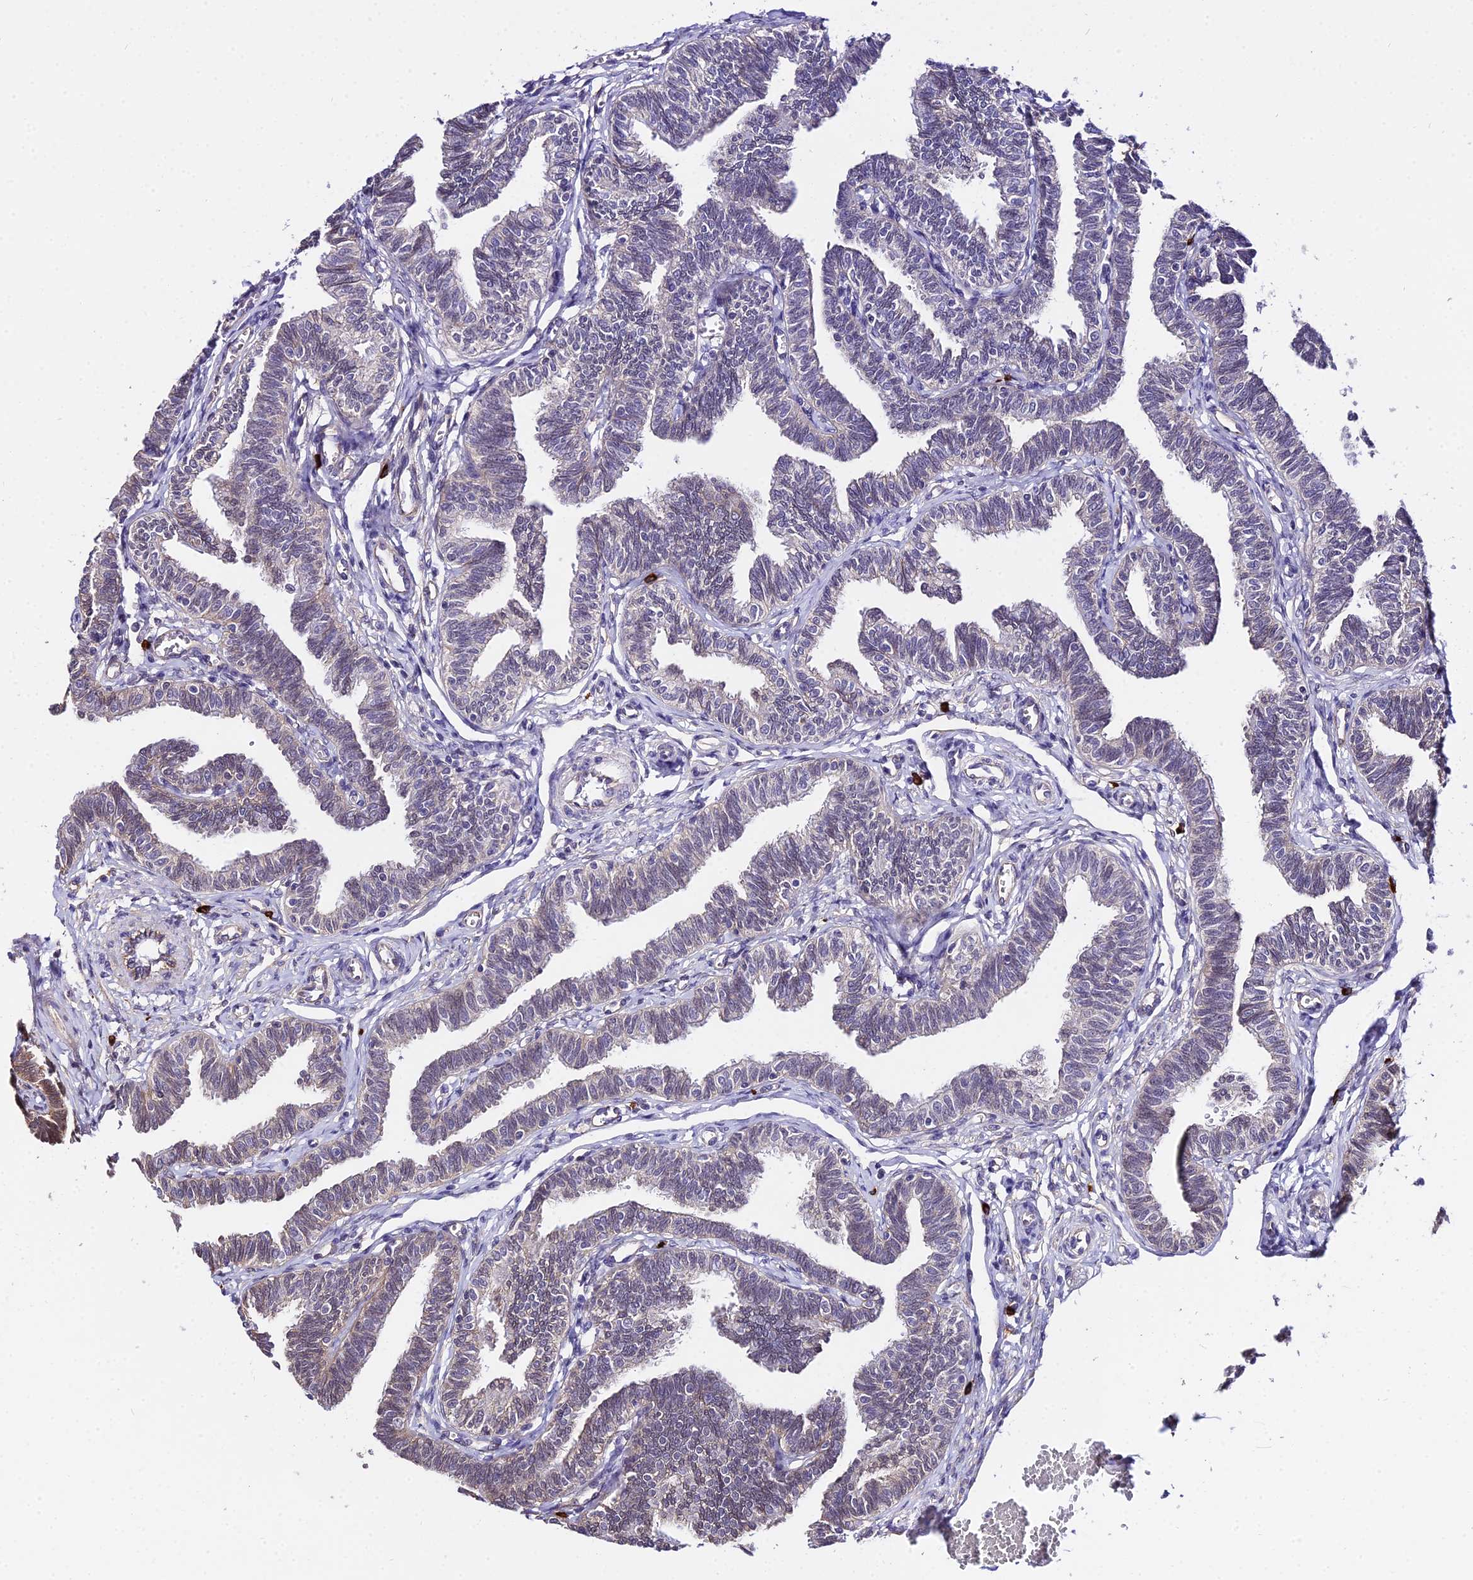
{"staining": {"intensity": "moderate", "quantity": "<25%", "location": "cytoplasmic/membranous,nuclear"}, "tissue": "fallopian tube", "cell_type": "Glandular cells", "image_type": "normal", "snomed": [{"axis": "morphology", "description": "Normal tissue, NOS"}, {"axis": "topography", "description": "Fallopian tube"}, {"axis": "topography", "description": "Ovary"}], "caption": "Immunohistochemistry (DAB) staining of benign fallopian tube reveals moderate cytoplasmic/membranous,nuclear protein expression in approximately <25% of glandular cells.", "gene": "POLR2I", "patient": {"sex": "female", "age": 23}}